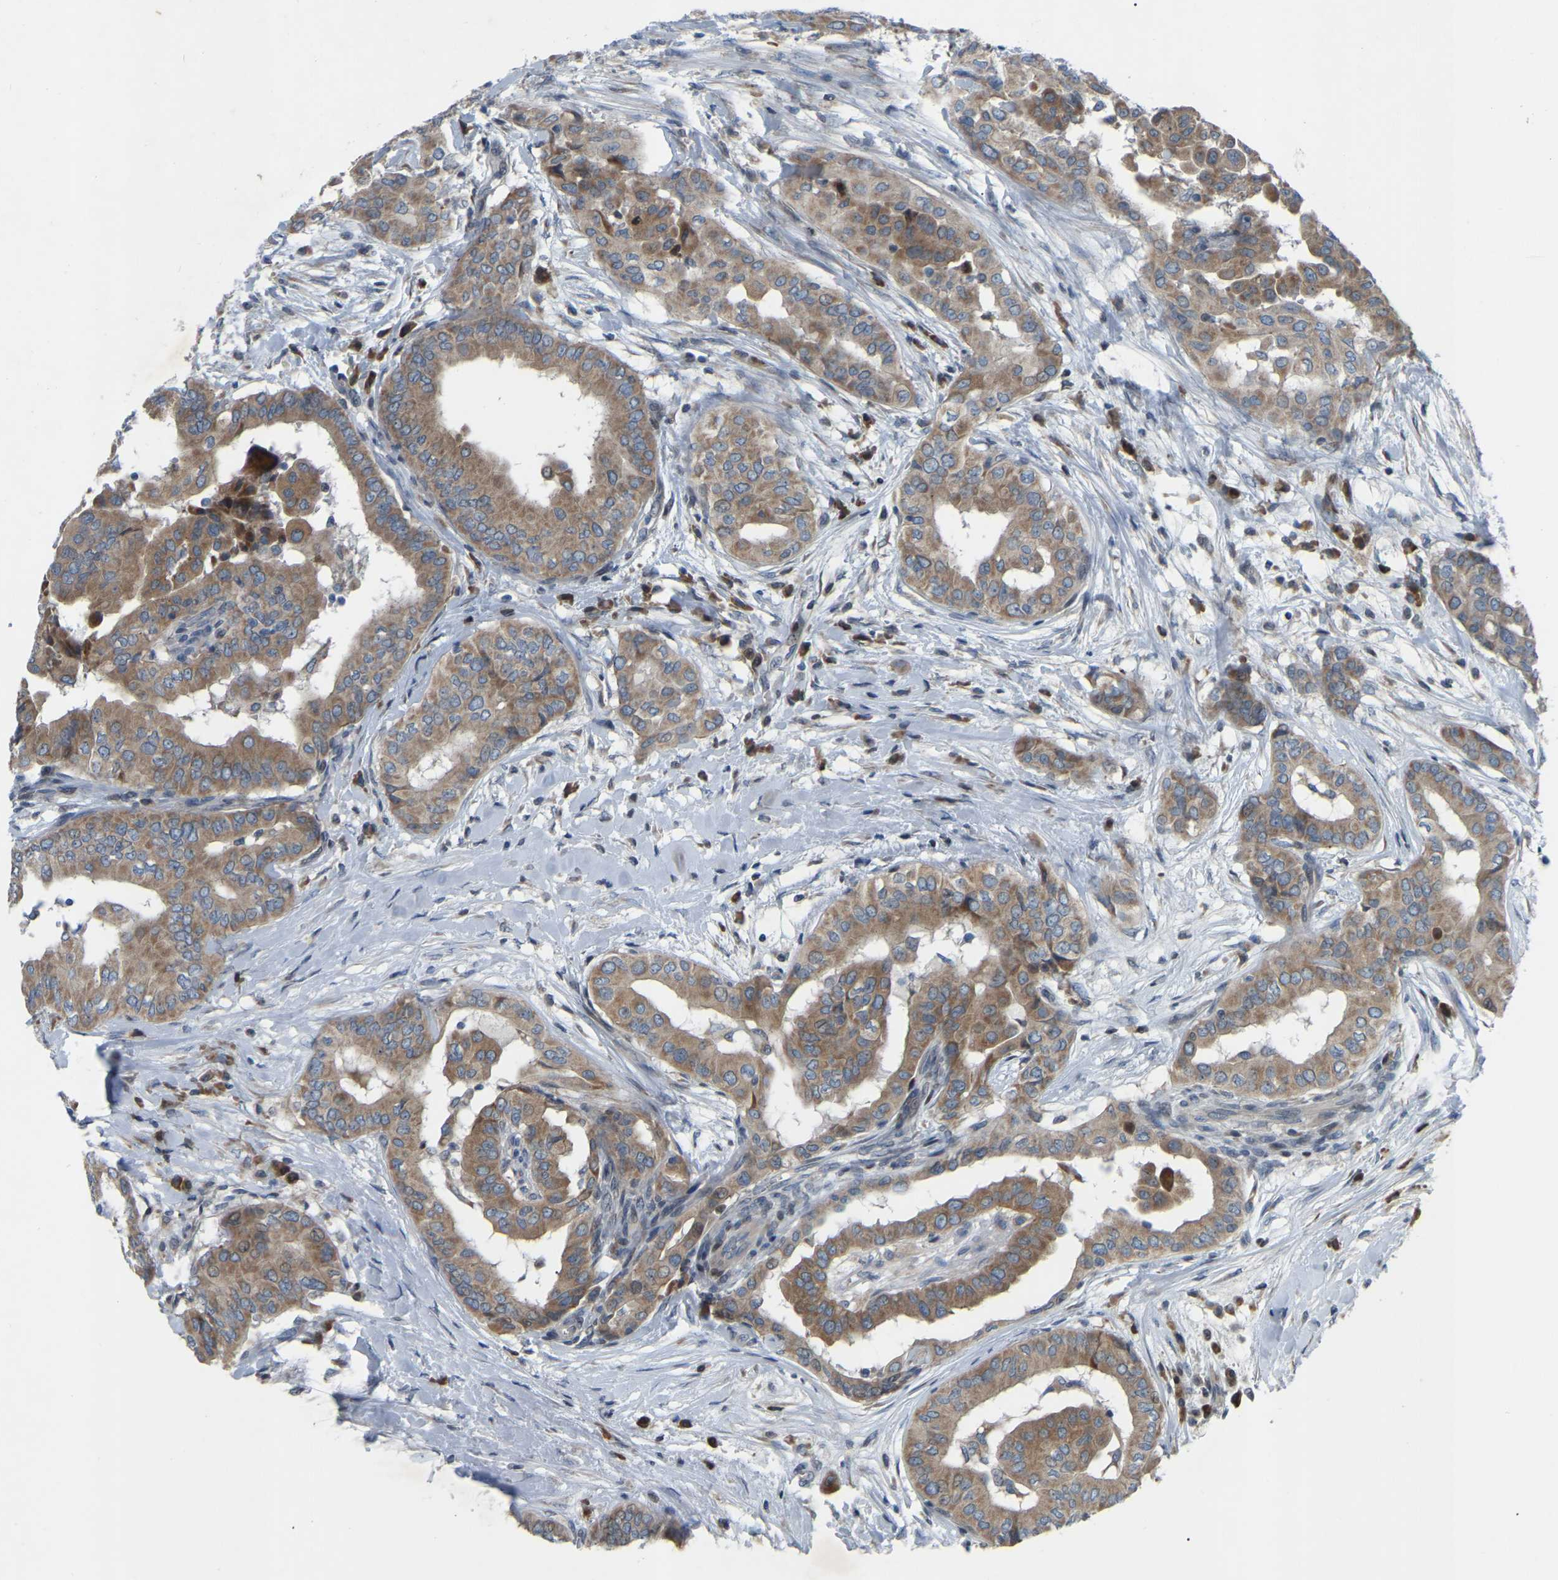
{"staining": {"intensity": "moderate", "quantity": ">75%", "location": "cytoplasmic/membranous"}, "tissue": "thyroid cancer", "cell_type": "Tumor cells", "image_type": "cancer", "snomed": [{"axis": "morphology", "description": "Papillary adenocarcinoma, NOS"}, {"axis": "topography", "description": "Thyroid gland"}], "caption": "Tumor cells show moderate cytoplasmic/membranous positivity in about >75% of cells in thyroid cancer (papillary adenocarcinoma). The staining is performed using DAB (3,3'-diaminobenzidine) brown chromogen to label protein expression. The nuclei are counter-stained blue using hematoxylin.", "gene": "PARL", "patient": {"sex": "male", "age": 33}}